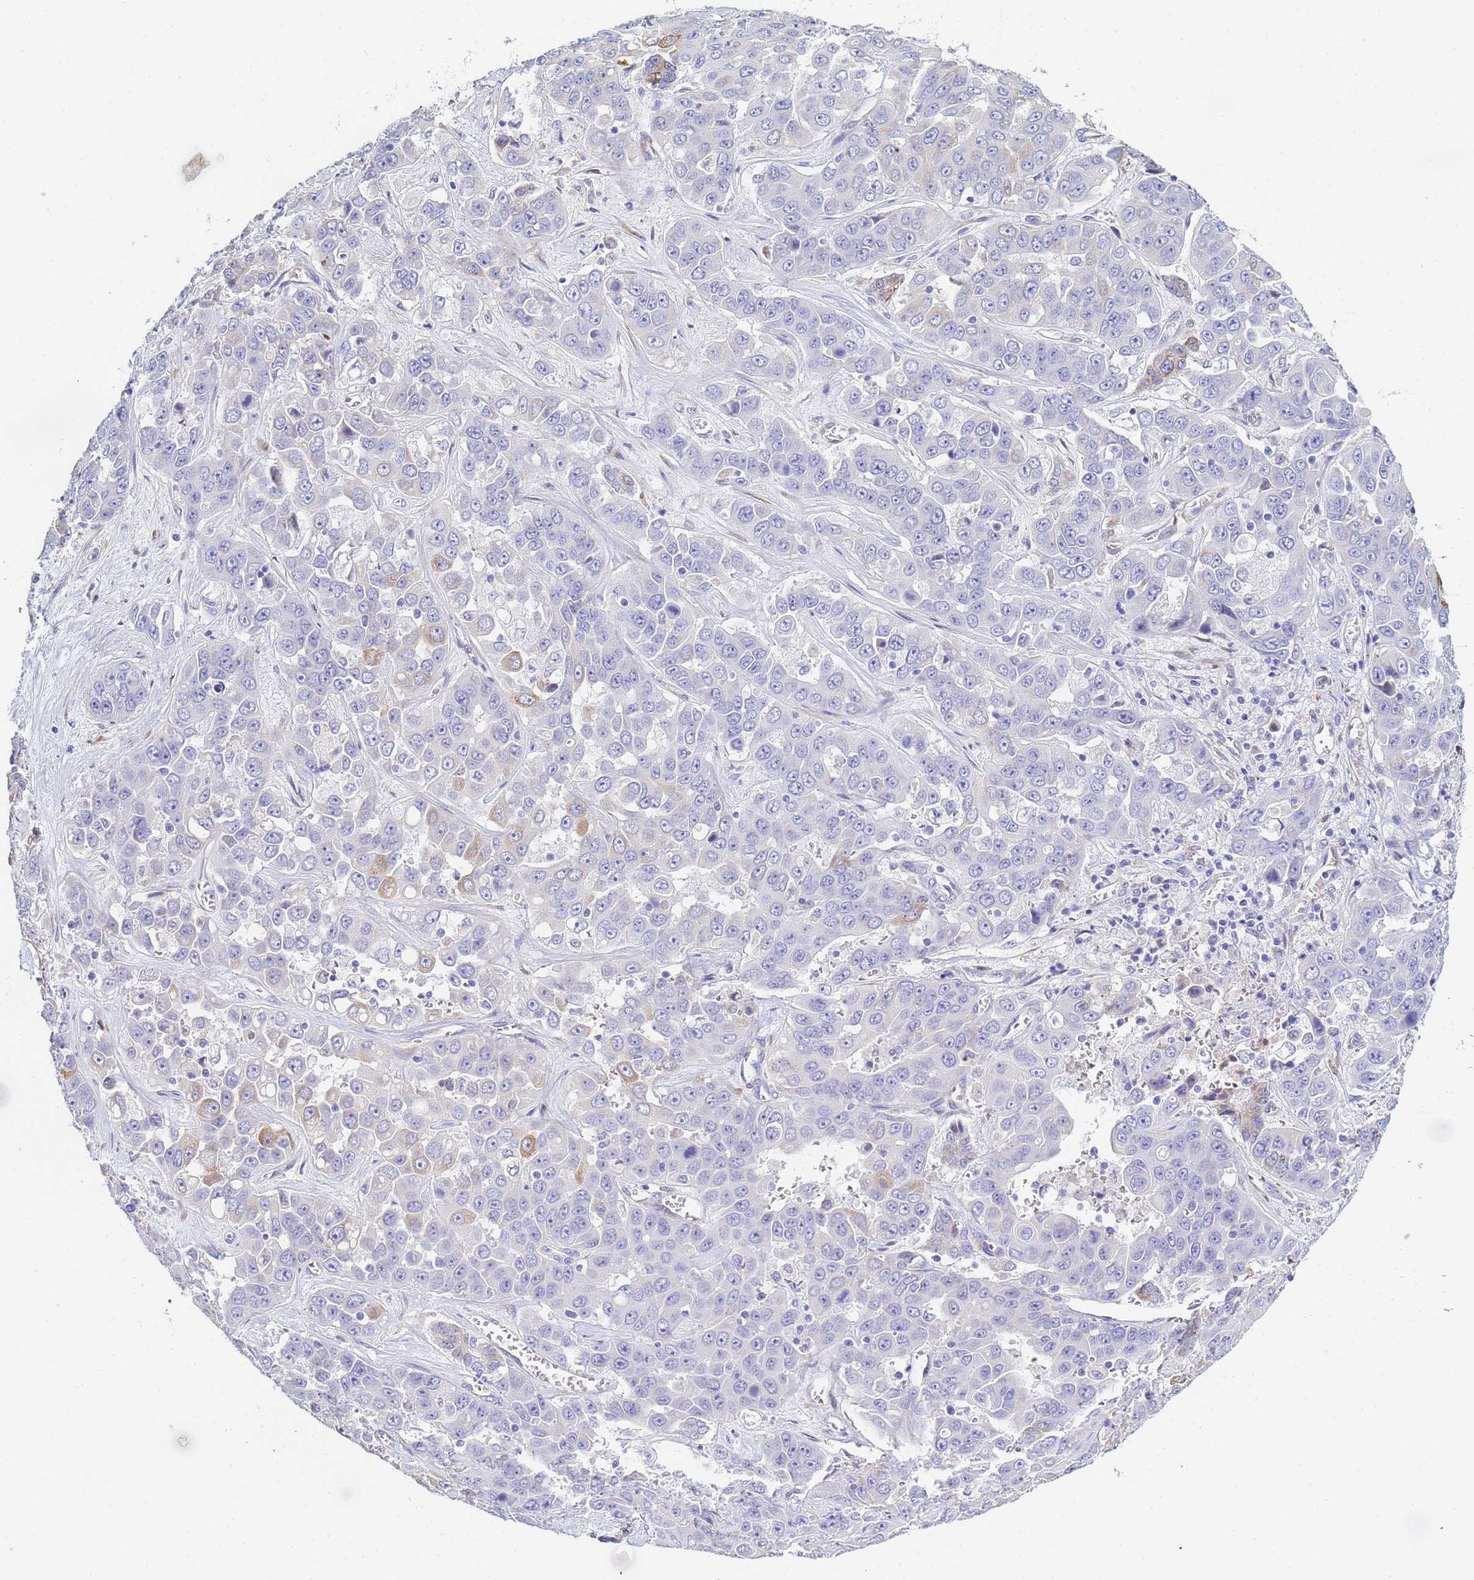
{"staining": {"intensity": "weak", "quantity": "<25%", "location": "cytoplasmic/membranous"}, "tissue": "liver cancer", "cell_type": "Tumor cells", "image_type": "cancer", "snomed": [{"axis": "morphology", "description": "Cholangiocarcinoma"}, {"axis": "topography", "description": "Liver"}], "caption": "A histopathology image of human liver cancer (cholangiocarcinoma) is negative for staining in tumor cells.", "gene": "GDAP2", "patient": {"sex": "female", "age": 52}}